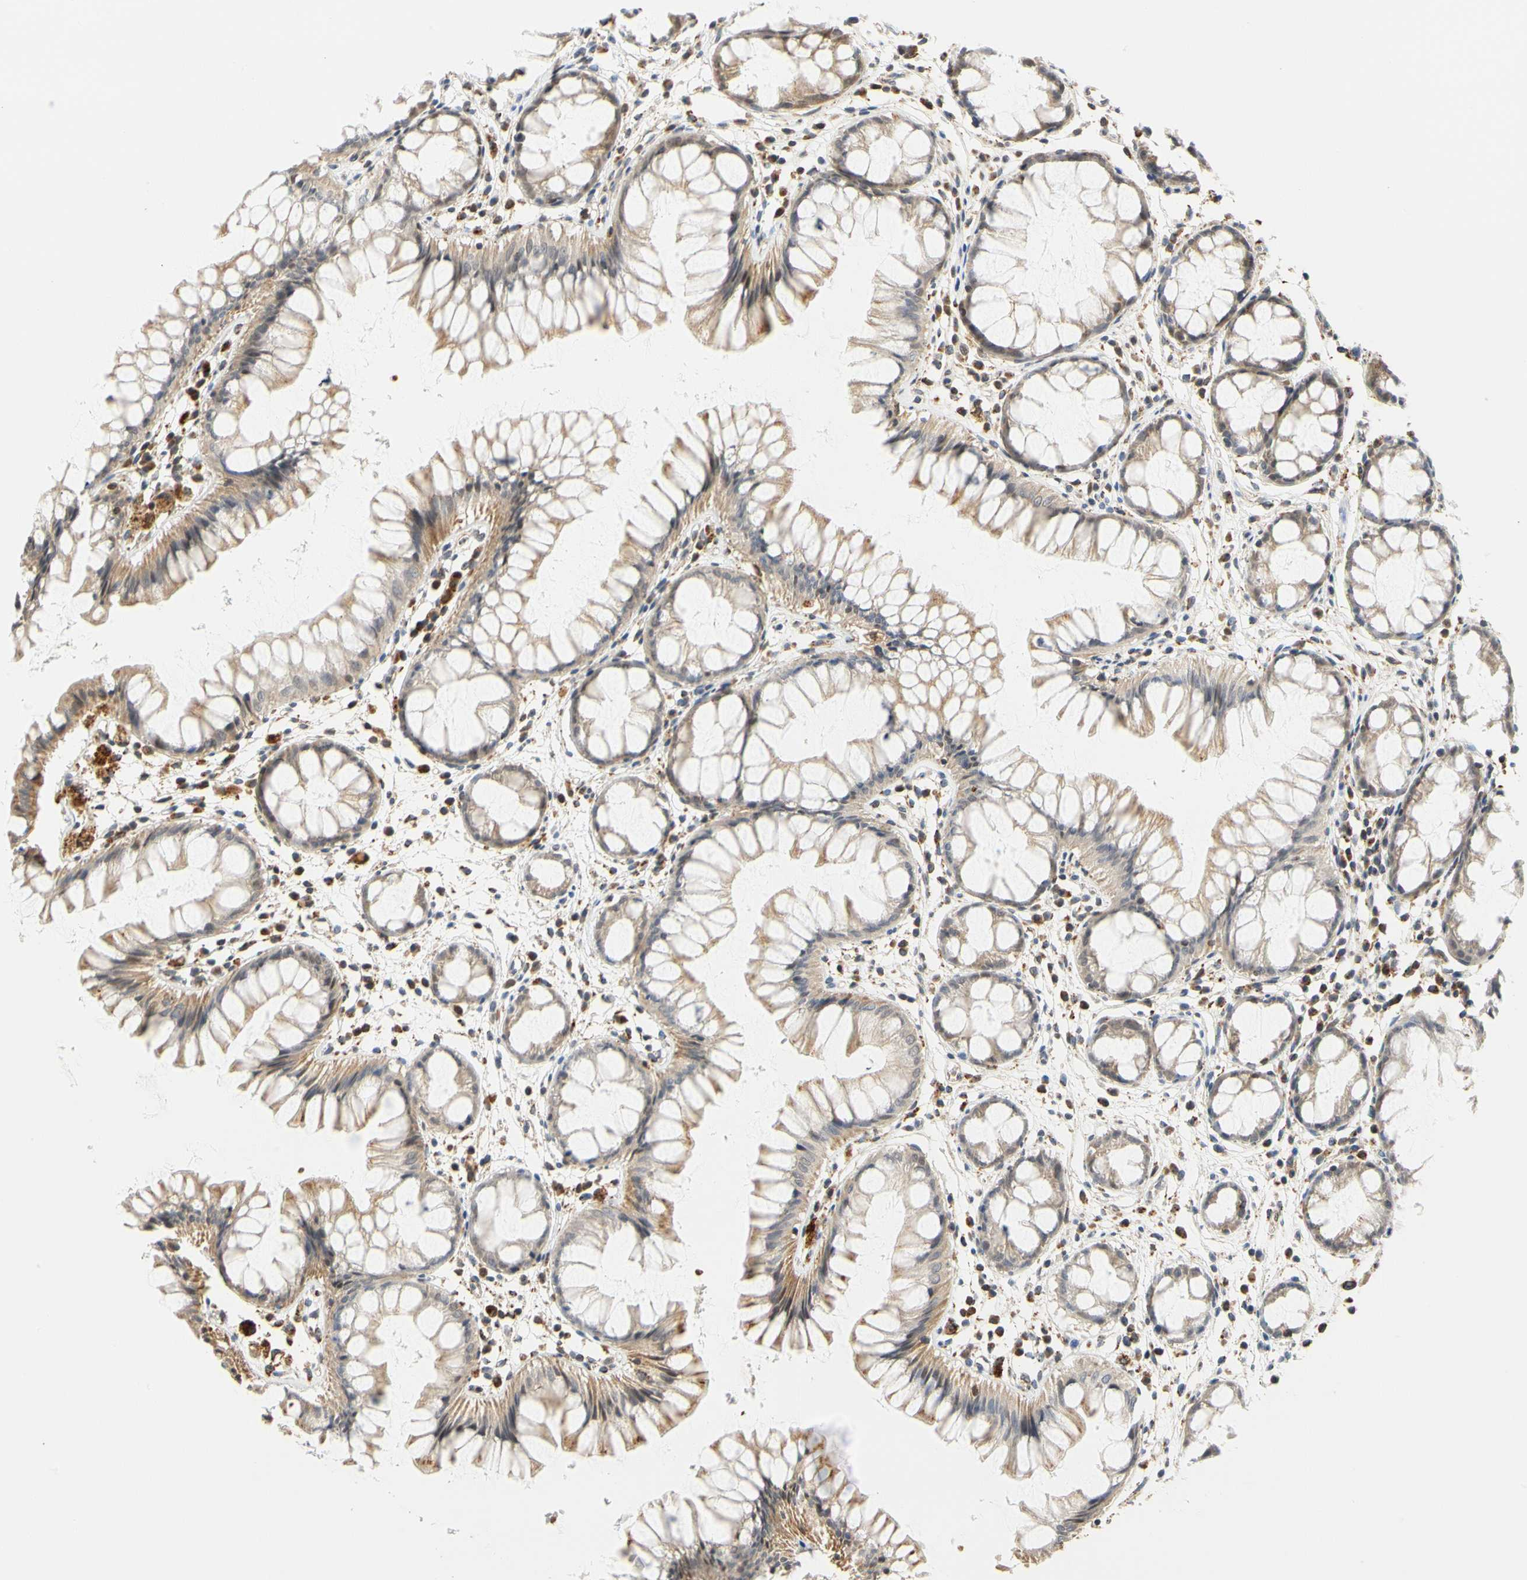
{"staining": {"intensity": "weak", "quantity": ">75%", "location": "cytoplasmic/membranous"}, "tissue": "rectum", "cell_type": "Glandular cells", "image_type": "normal", "snomed": [{"axis": "morphology", "description": "Normal tissue, NOS"}, {"axis": "morphology", "description": "Adenocarcinoma, NOS"}, {"axis": "topography", "description": "Rectum"}], "caption": "Glandular cells reveal weak cytoplasmic/membranous positivity in approximately >75% of cells in benign rectum. Nuclei are stained in blue.", "gene": "SFXN3", "patient": {"sex": "female", "age": 65}}